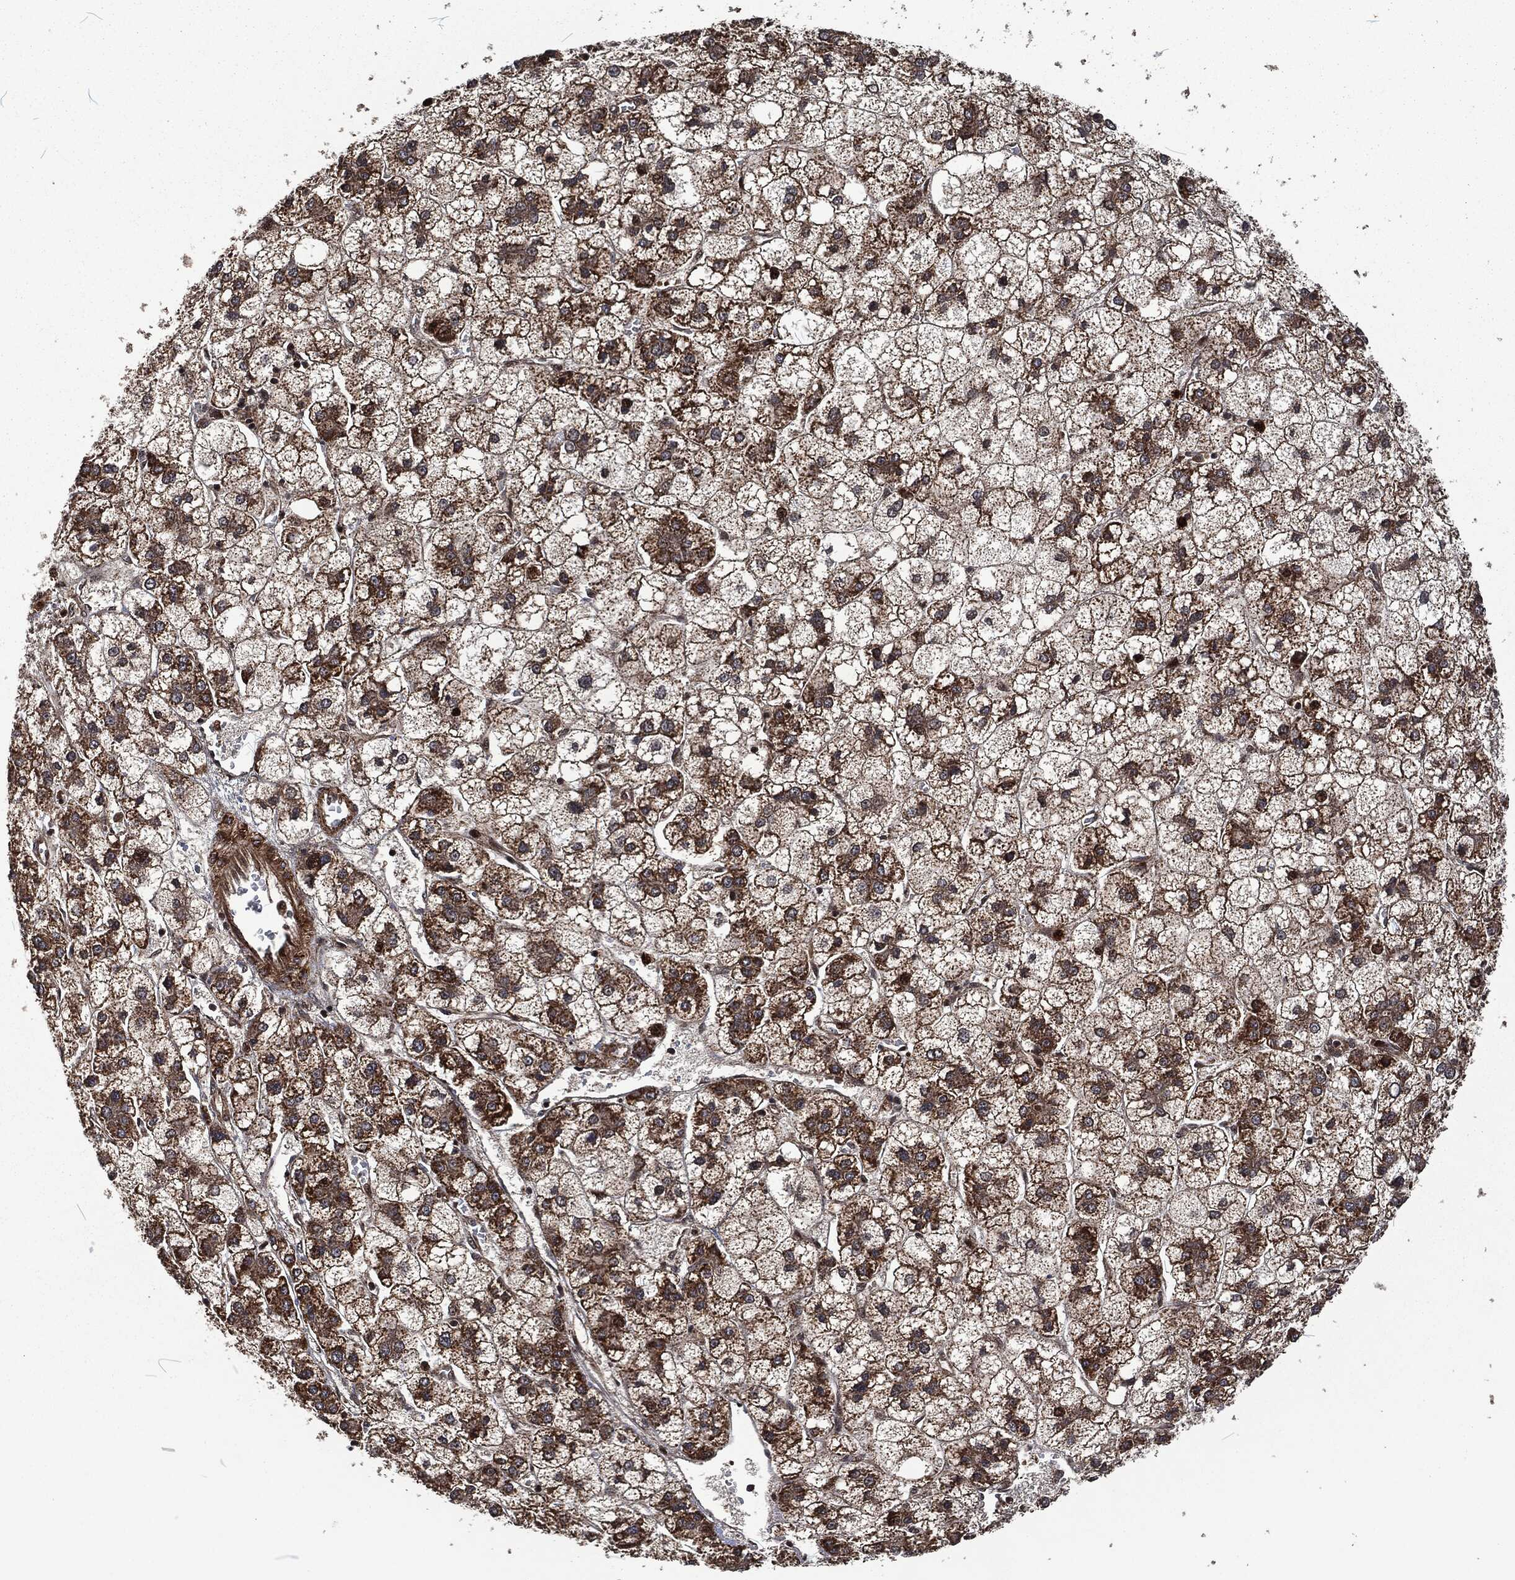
{"staining": {"intensity": "moderate", "quantity": ">75%", "location": "cytoplasmic/membranous"}, "tissue": "liver cancer", "cell_type": "Tumor cells", "image_type": "cancer", "snomed": [{"axis": "morphology", "description": "Carcinoma, Hepatocellular, NOS"}, {"axis": "topography", "description": "Liver"}], "caption": "Hepatocellular carcinoma (liver) tissue exhibits moderate cytoplasmic/membranous staining in about >75% of tumor cells", "gene": "CMPK2", "patient": {"sex": "male", "age": 73}}